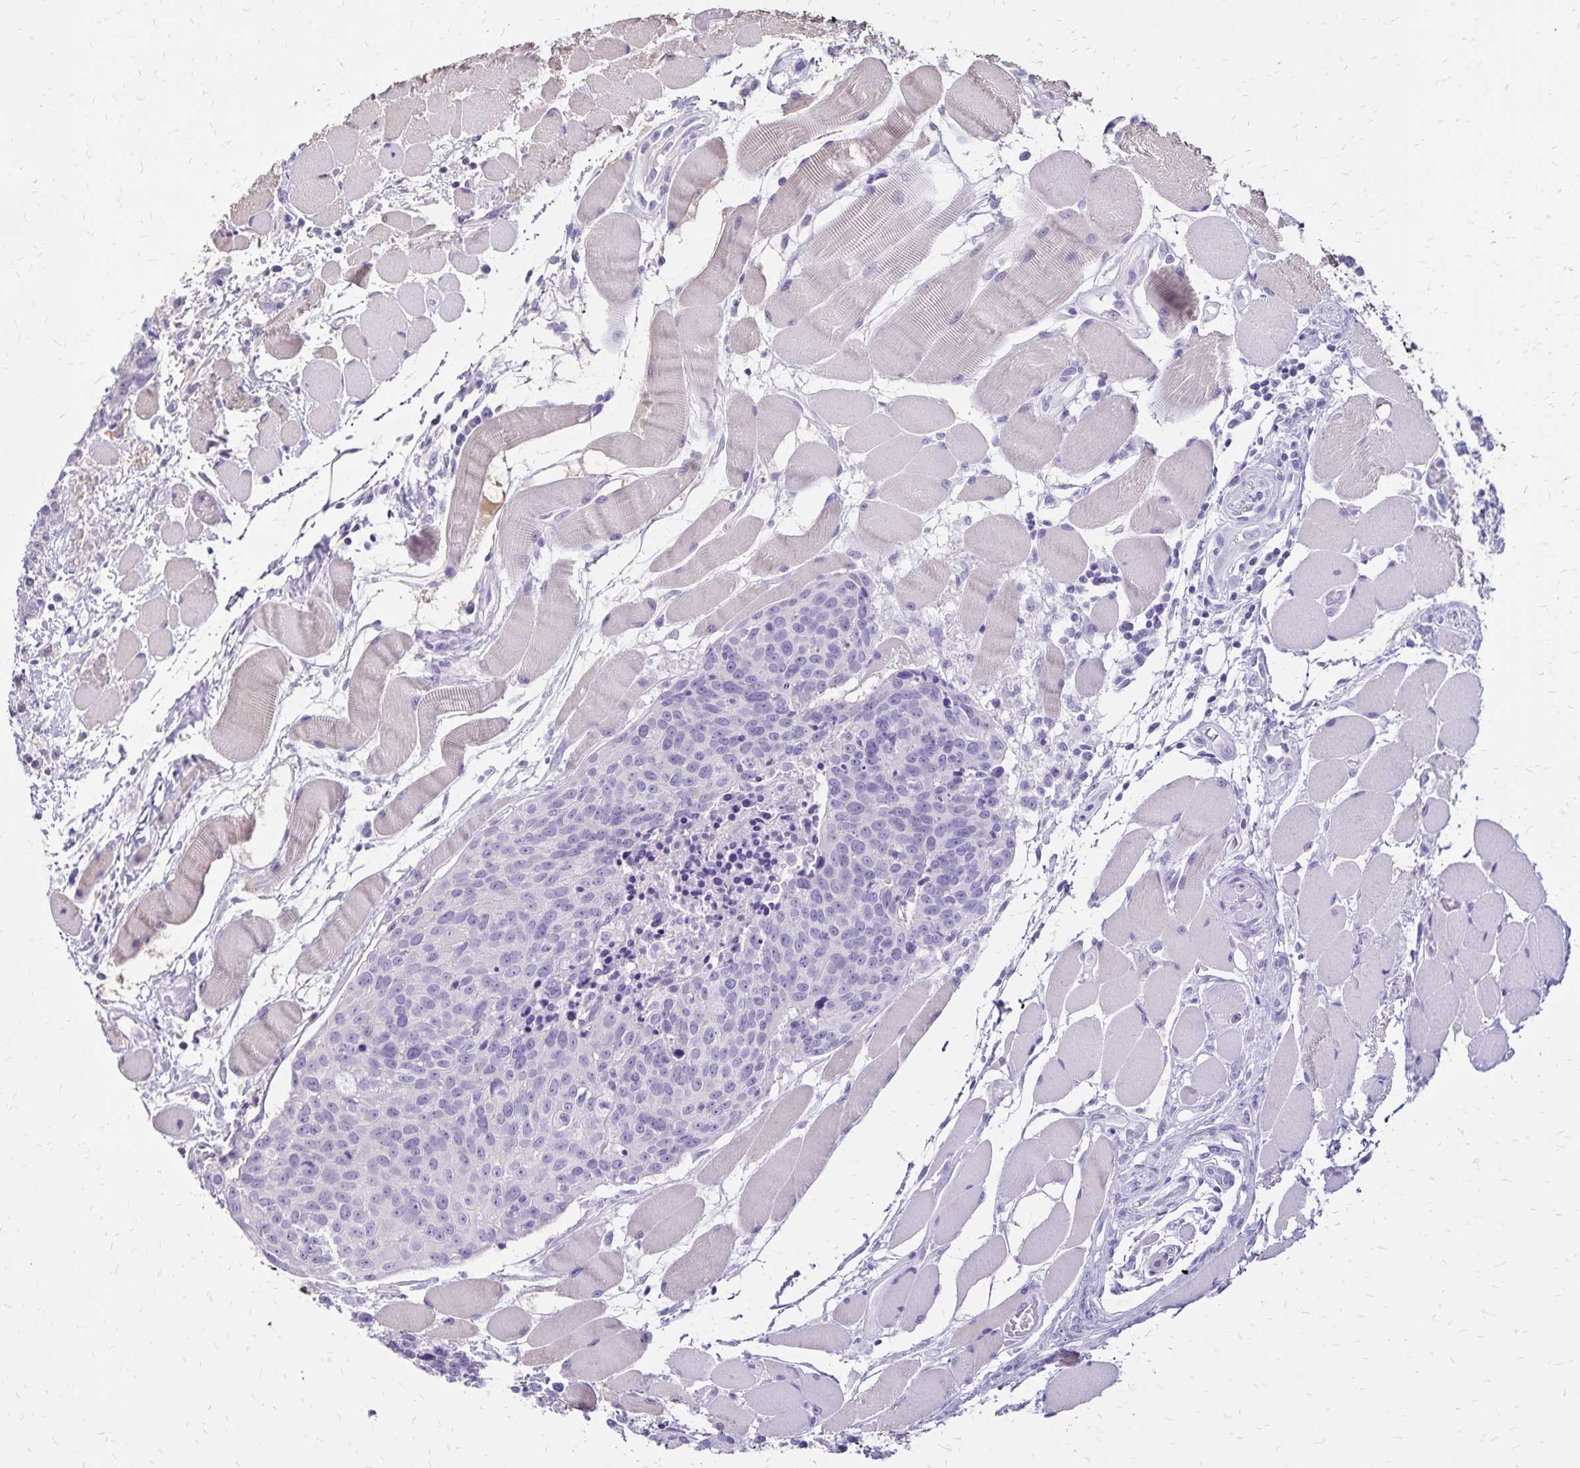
{"staining": {"intensity": "negative", "quantity": "none", "location": "none"}, "tissue": "head and neck cancer", "cell_type": "Tumor cells", "image_type": "cancer", "snomed": [{"axis": "morphology", "description": "Squamous cell carcinoma, NOS"}, {"axis": "topography", "description": "Oral tissue"}, {"axis": "topography", "description": "Head-Neck"}], "caption": "IHC histopathology image of human head and neck squamous cell carcinoma stained for a protein (brown), which displays no positivity in tumor cells.", "gene": "SH3GL3", "patient": {"sex": "male", "age": 64}}